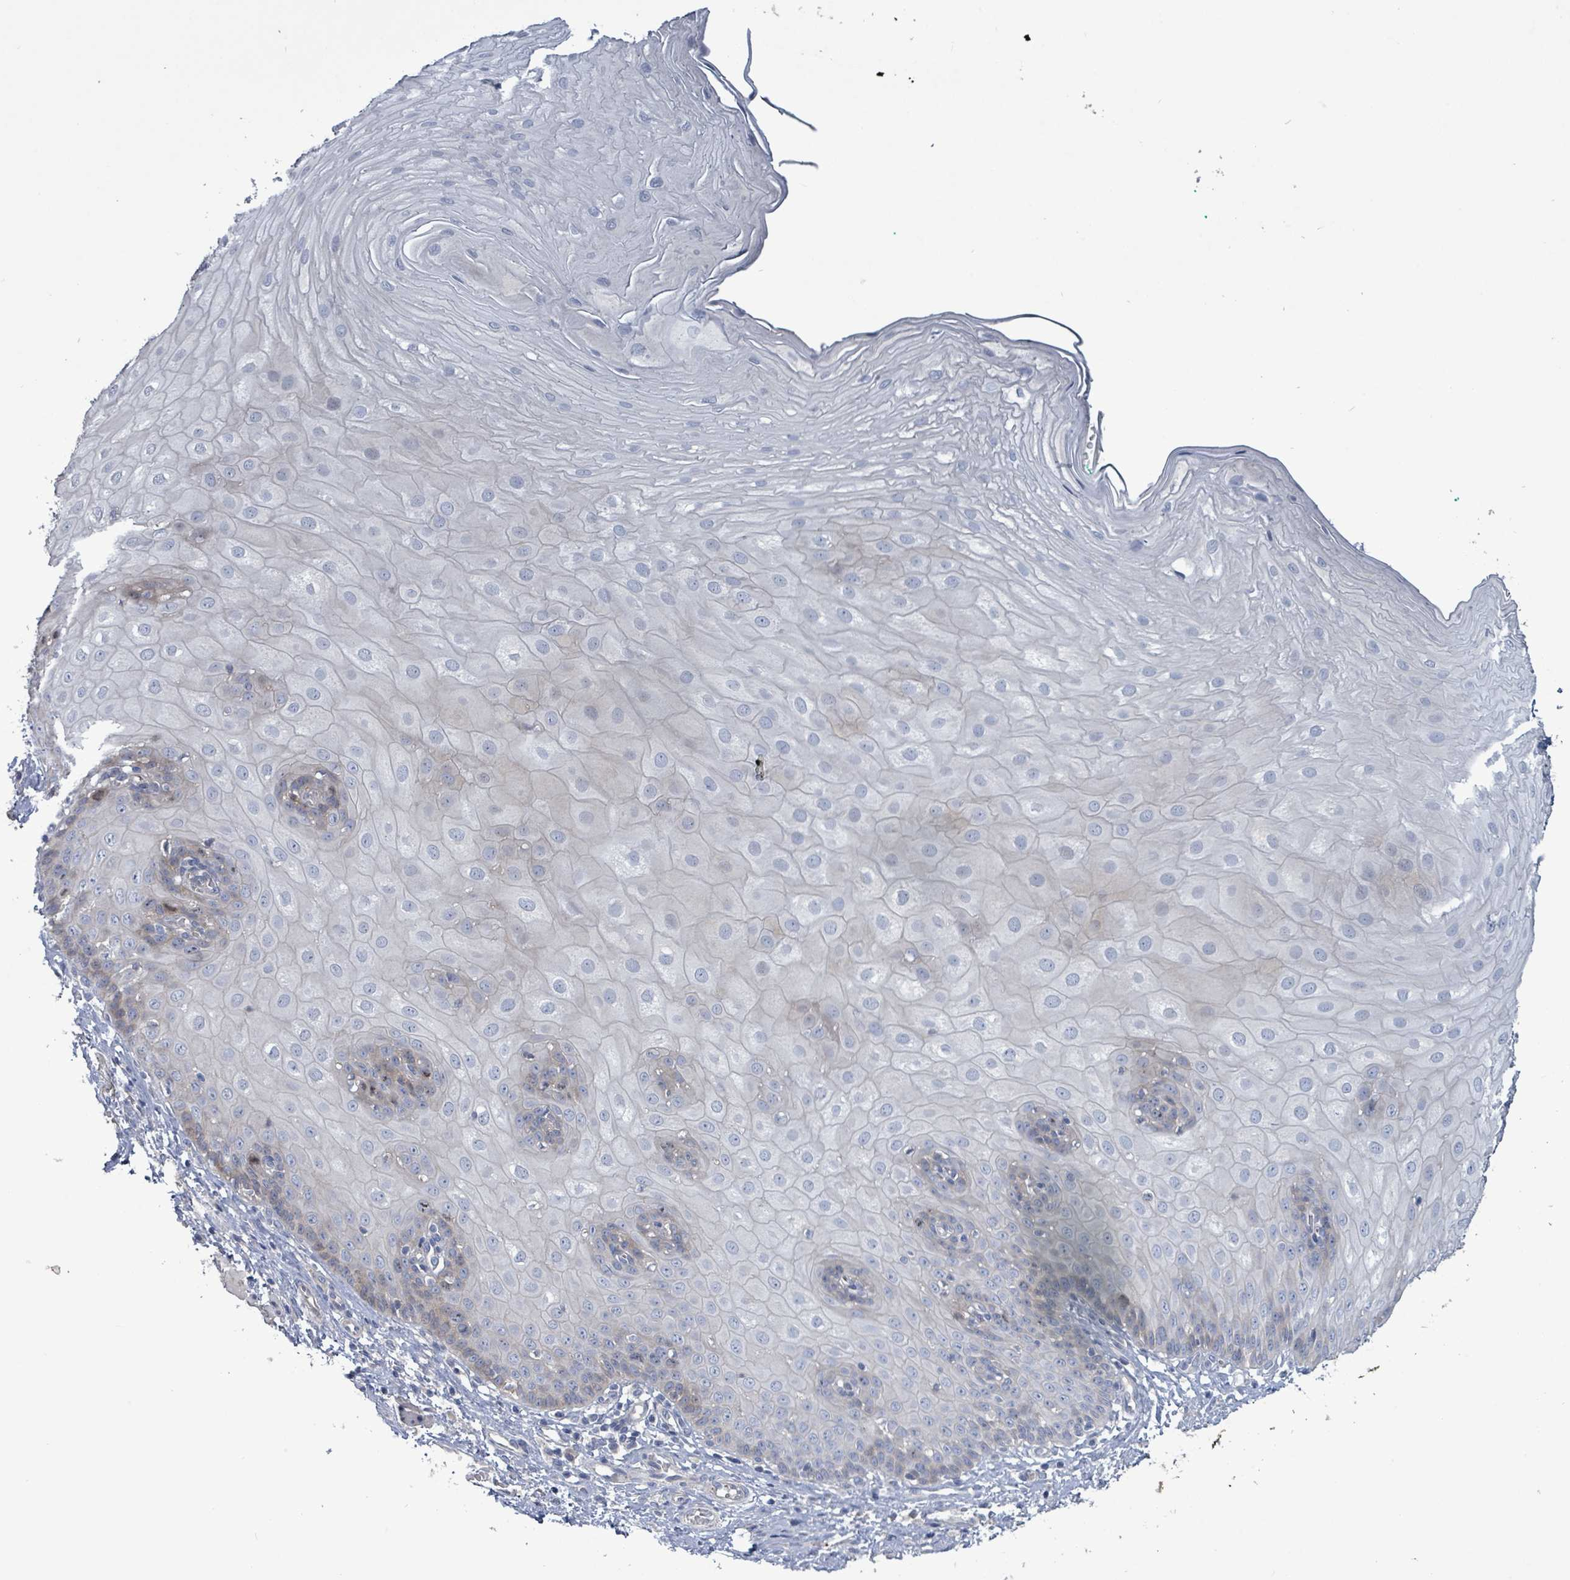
{"staining": {"intensity": "weak", "quantity": "<25%", "location": "cytoplasmic/membranous"}, "tissue": "esophagus", "cell_type": "Squamous epithelial cells", "image_type": "normal", "snomed": [{"axis": "morphology", "description": "Normal tissue, NOS"}, {"axis": "topography", "description": "Esophagus"}], "caption": "The image reveals no staining of squamous epithelial cells in benign esophagus.", "gene": "HRAS", "patient": {"sex": "male", "age": 69}}